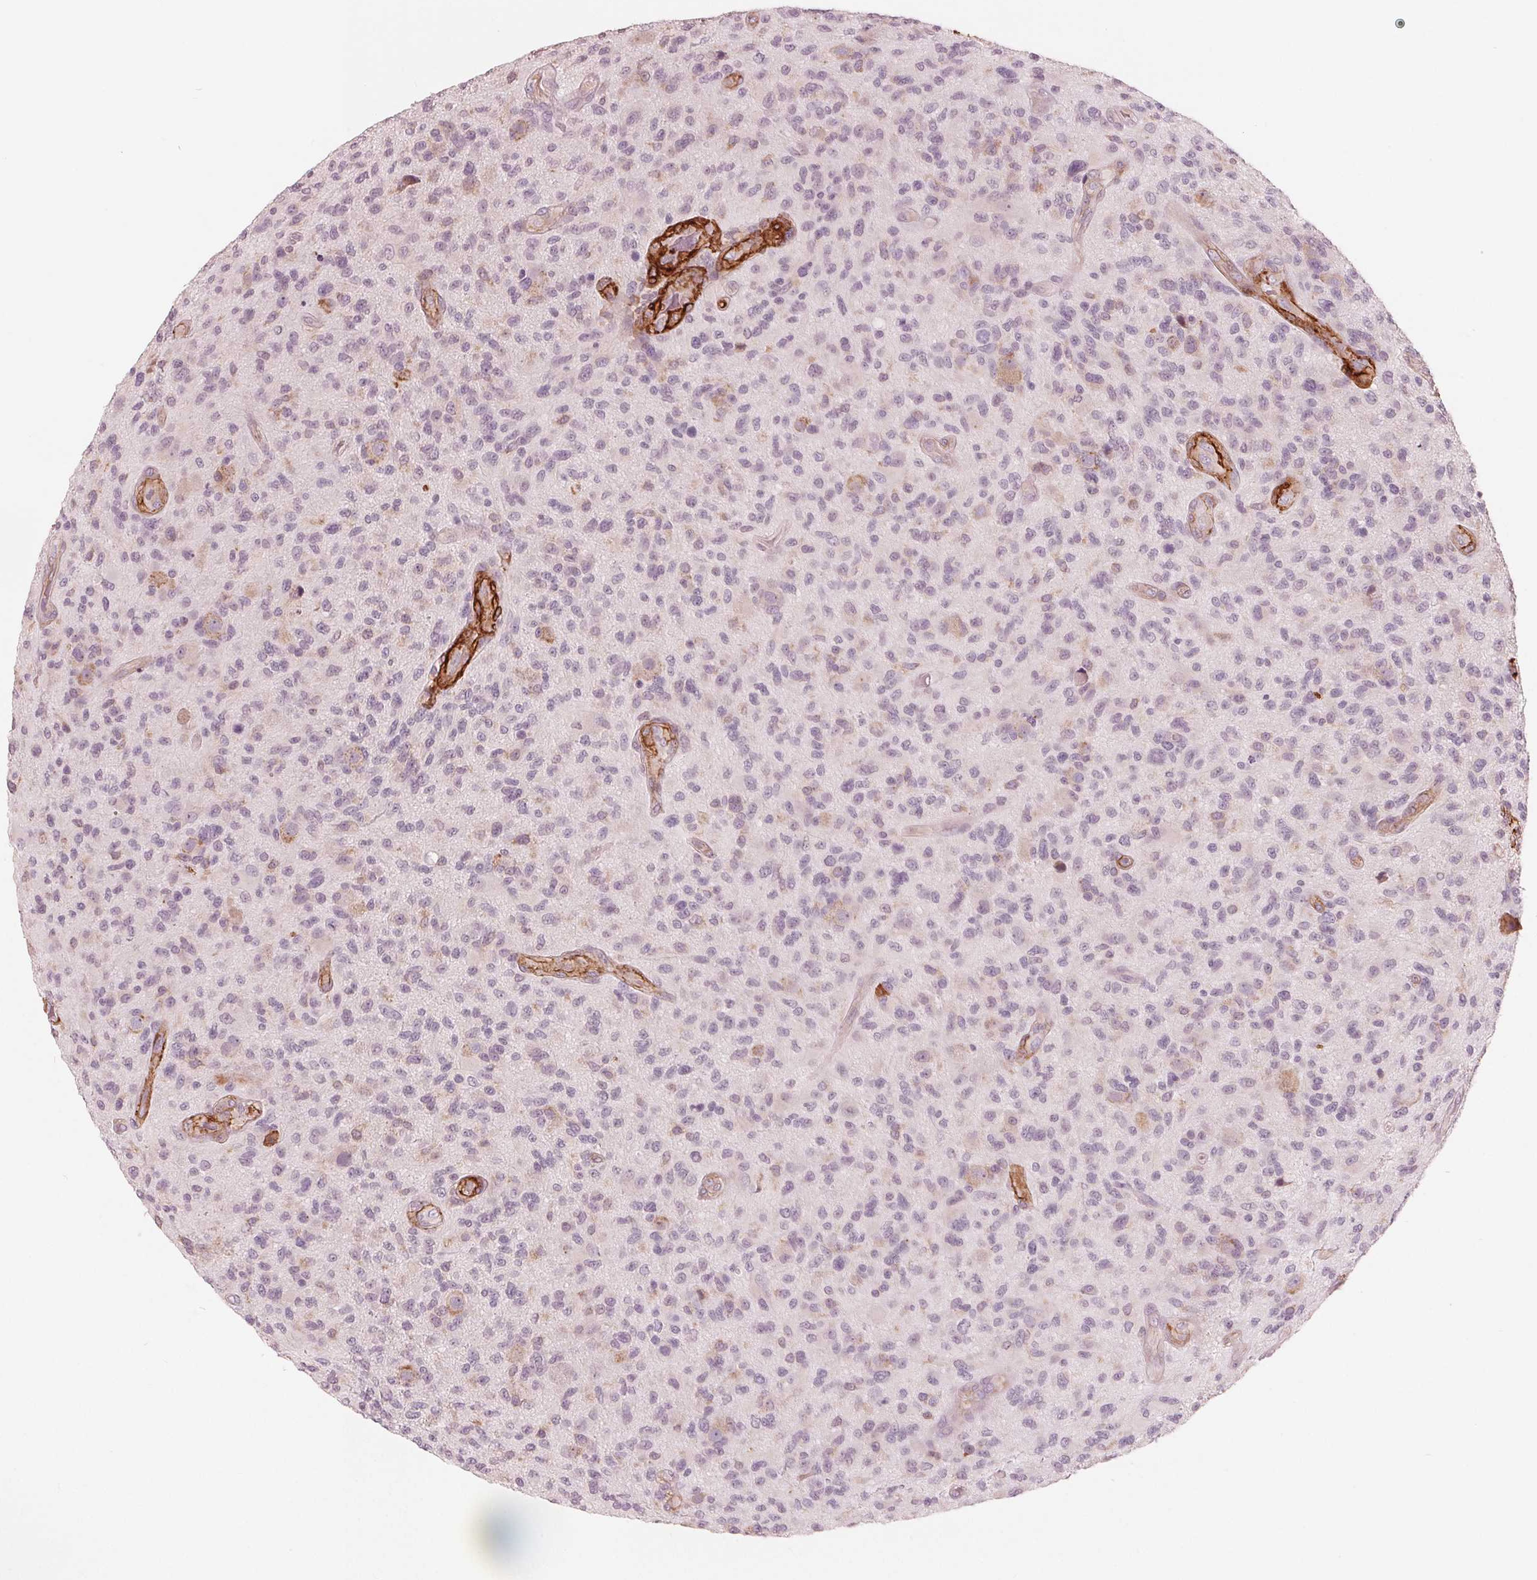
{"staining": {"intensity": "negative", "quantity": "none", "location": "none"}, "tissue": "glioma", "cell_type": "Tumor cells", "image_type": "cancer", "snomed": [{"axis": "morphology", "description": "Glioma, malignant, High grade"}, {"axis": "topography", "description": "Brain"}], "caption": "The IHC photomicrograph has no significant expression in tumor cells of malignant glioma (high-grade) tissue.", "gene": "MIER3", "patient": {"sex": "male", "age": 47}}